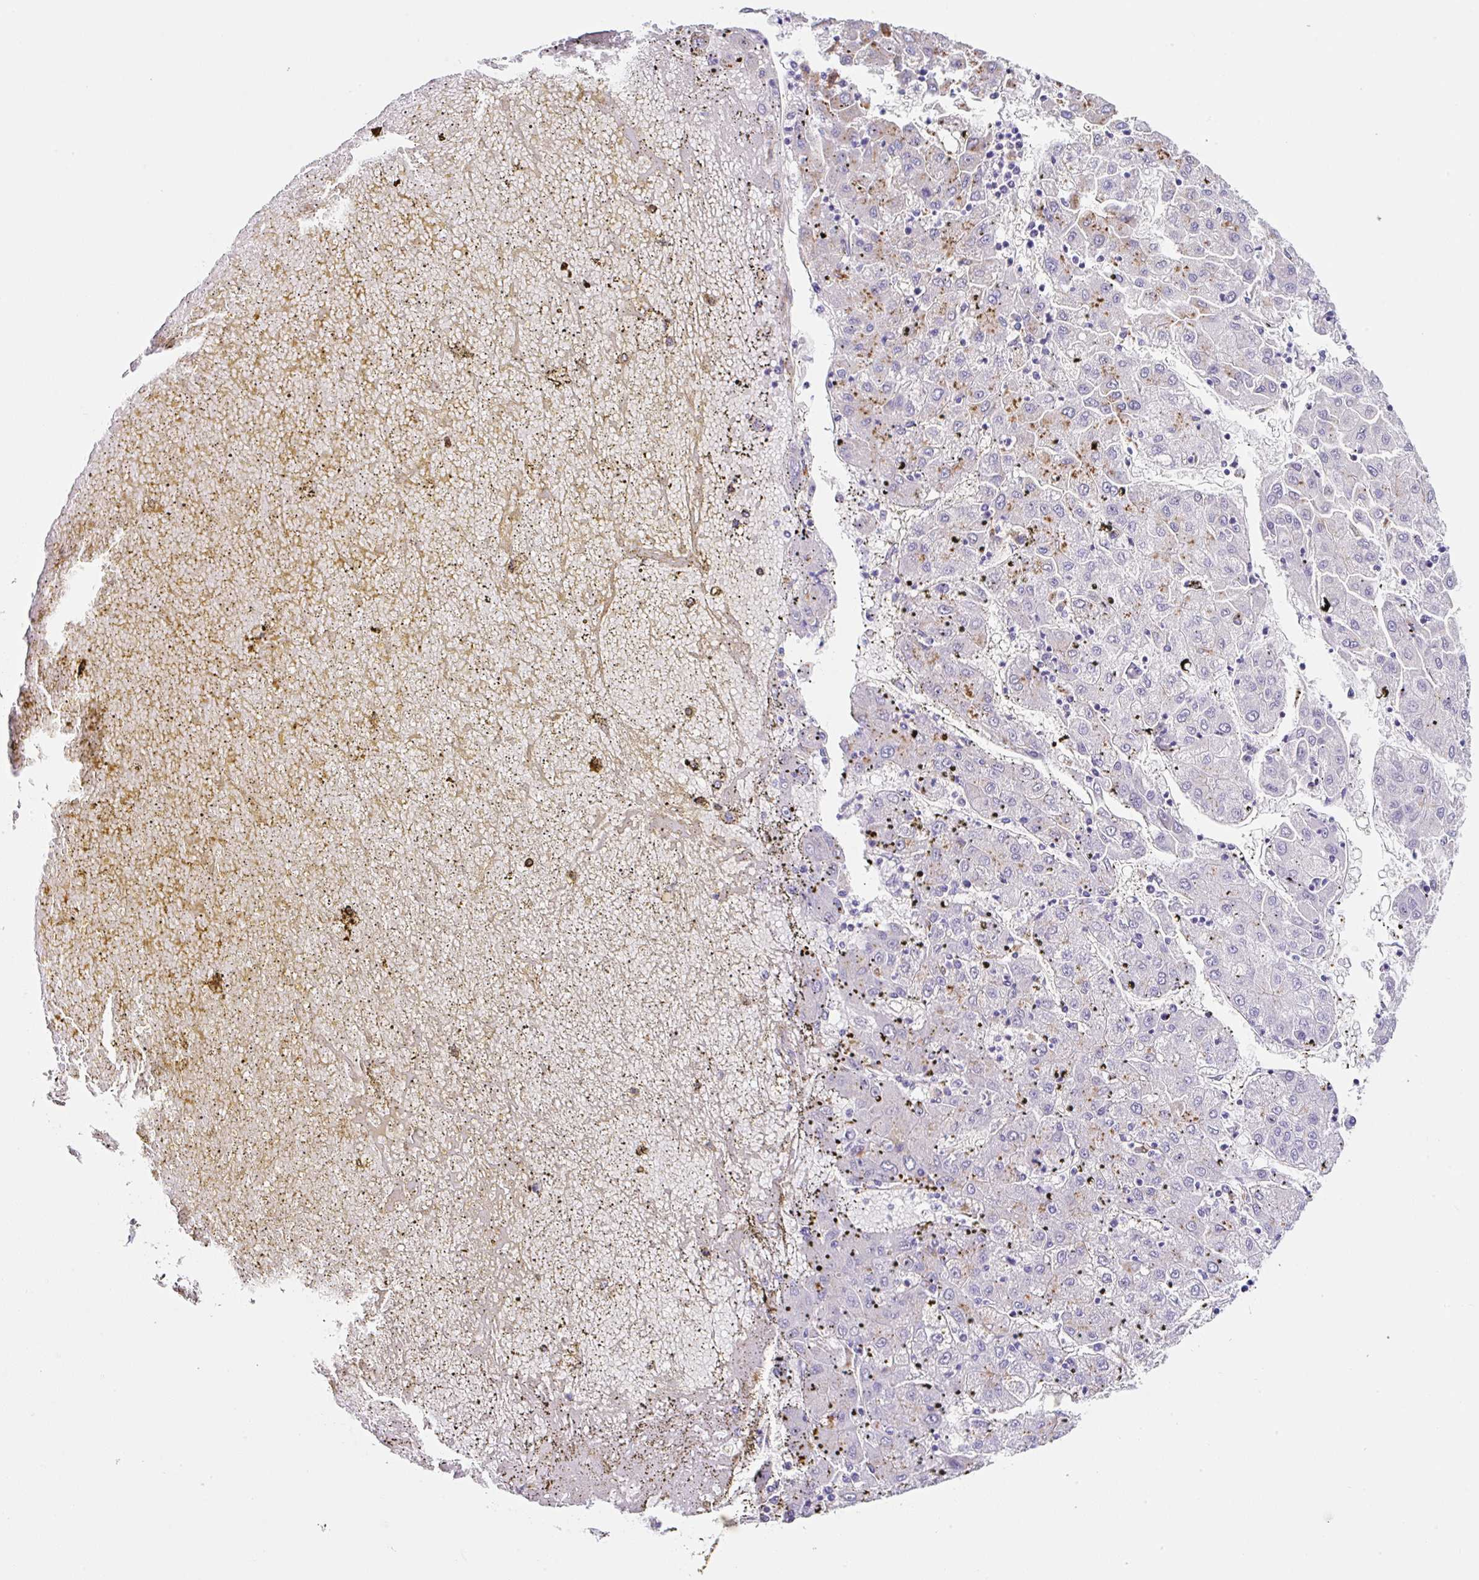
{"staining": {"intensity": "moderate", "quantity": "<25%", "location": "cytoplasmic/membranous"}, "tissue": "liver cancer", "cell_type": "Tumor cells", "image_type": "cancer", "snomed": [{"axis": "morphology", "description": "Carcinoma, Hepatocellular, NOS"}, {"axis": "topography", "description": "Liver"}], "caption": "This is a histology image of immunohistochemistry (IHC) staining of hepatocellular carcinoma (liver), which shows moderate positivity in the cytoplasmic/membranous of tumor cells.", "gene": "DKK4", "patient": {"sex": "male", "age": 72}}